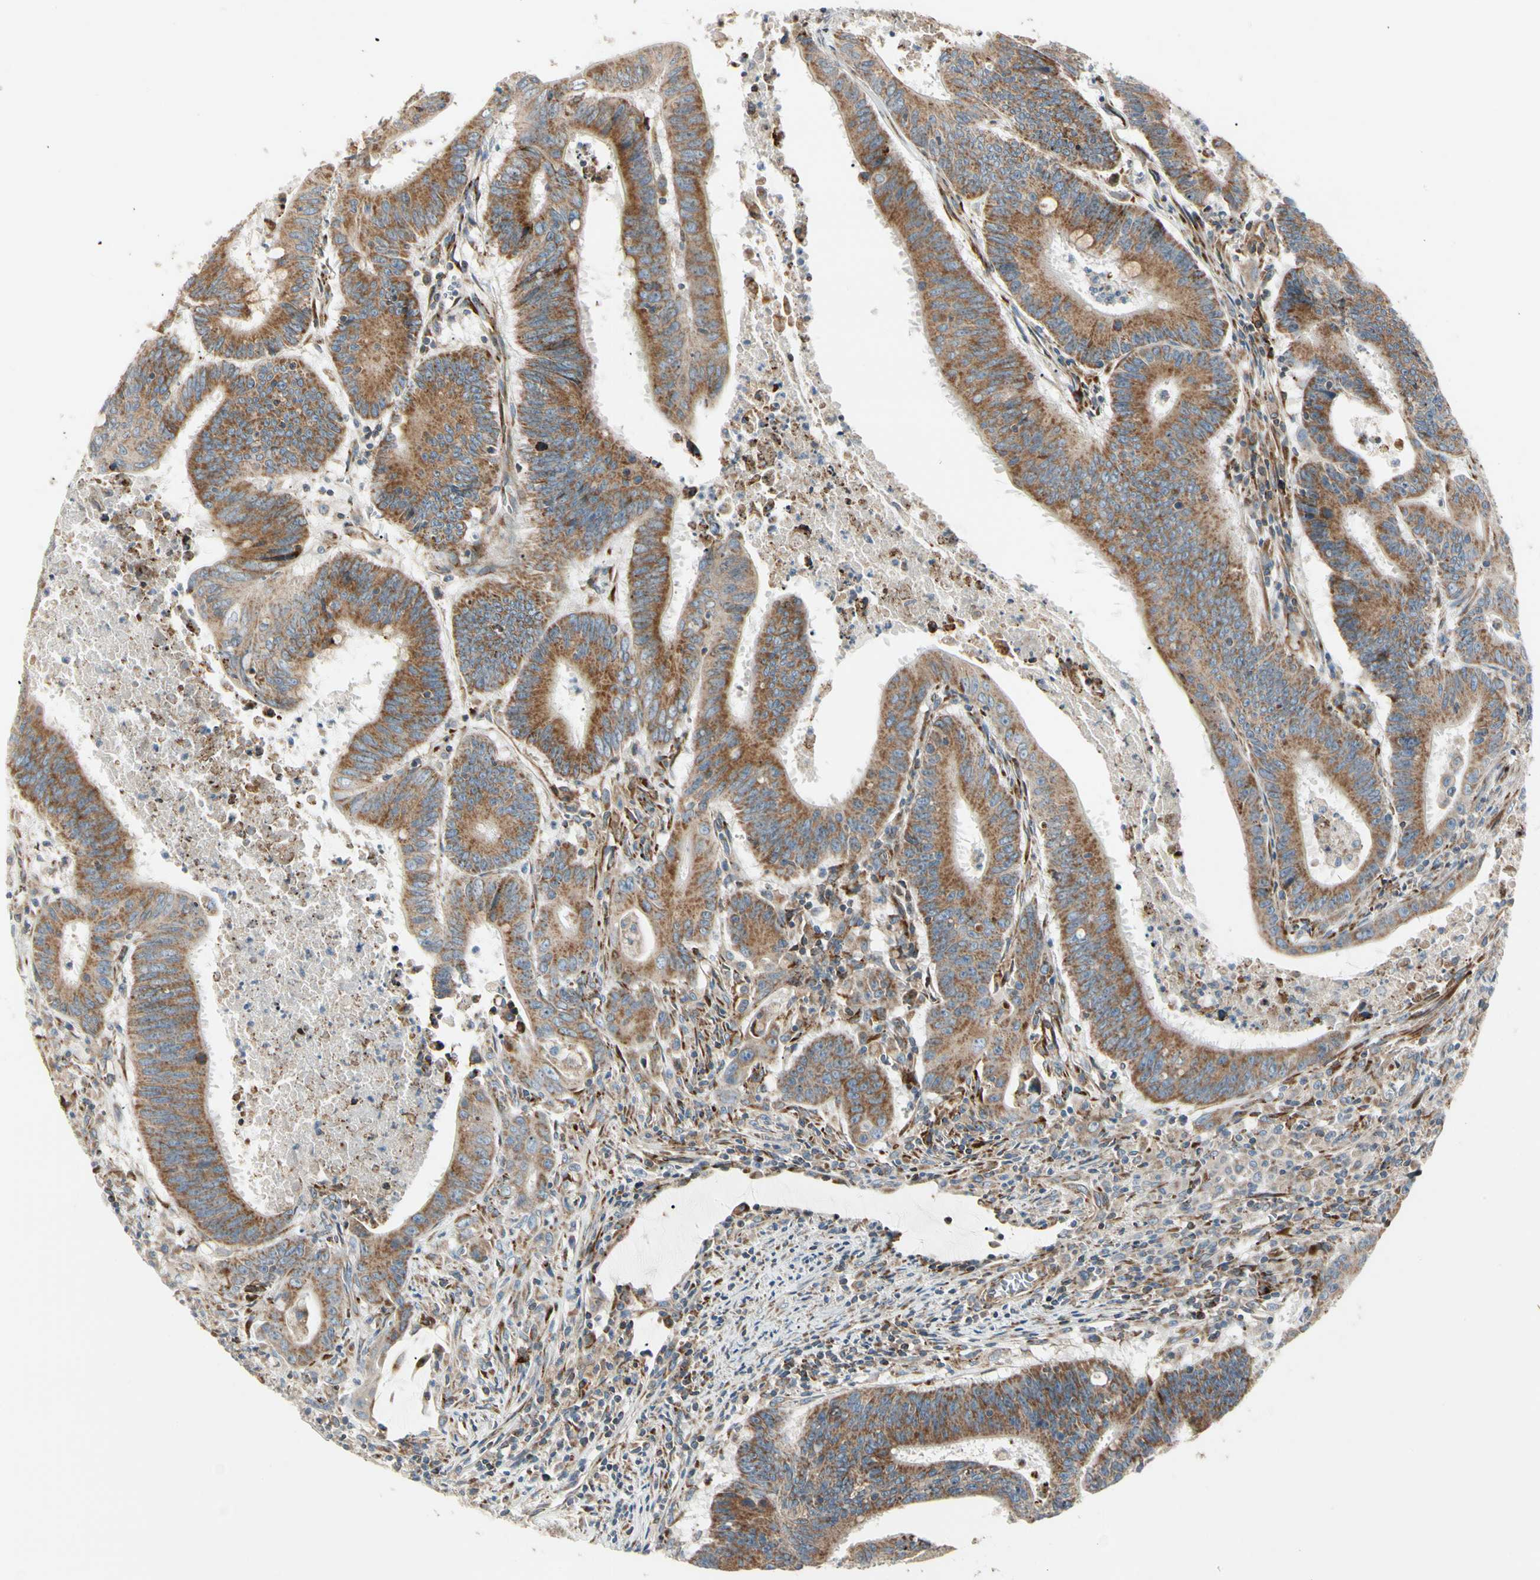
{"staining": {"intensity": "moderate", "quantity": ">75%", "location": "cytoplasmic/membranous"}, "tissue": "colorectal cancer", "cell_type": "Tumor cells", "image_type": "cancer", "snomed": [{"axis": "morphology", "description": "Adenocarcinoma, NOS"}, {"axis": "topography", "description": "Colon"}], "caption": "Moderate cytoplasmic/membranous protein staining is appreciated in about >75% of tumor cells in adenocarcinoma (colorectal).", "gene": "MRPL9", "patient": {"sex": "male", "age": 45}}